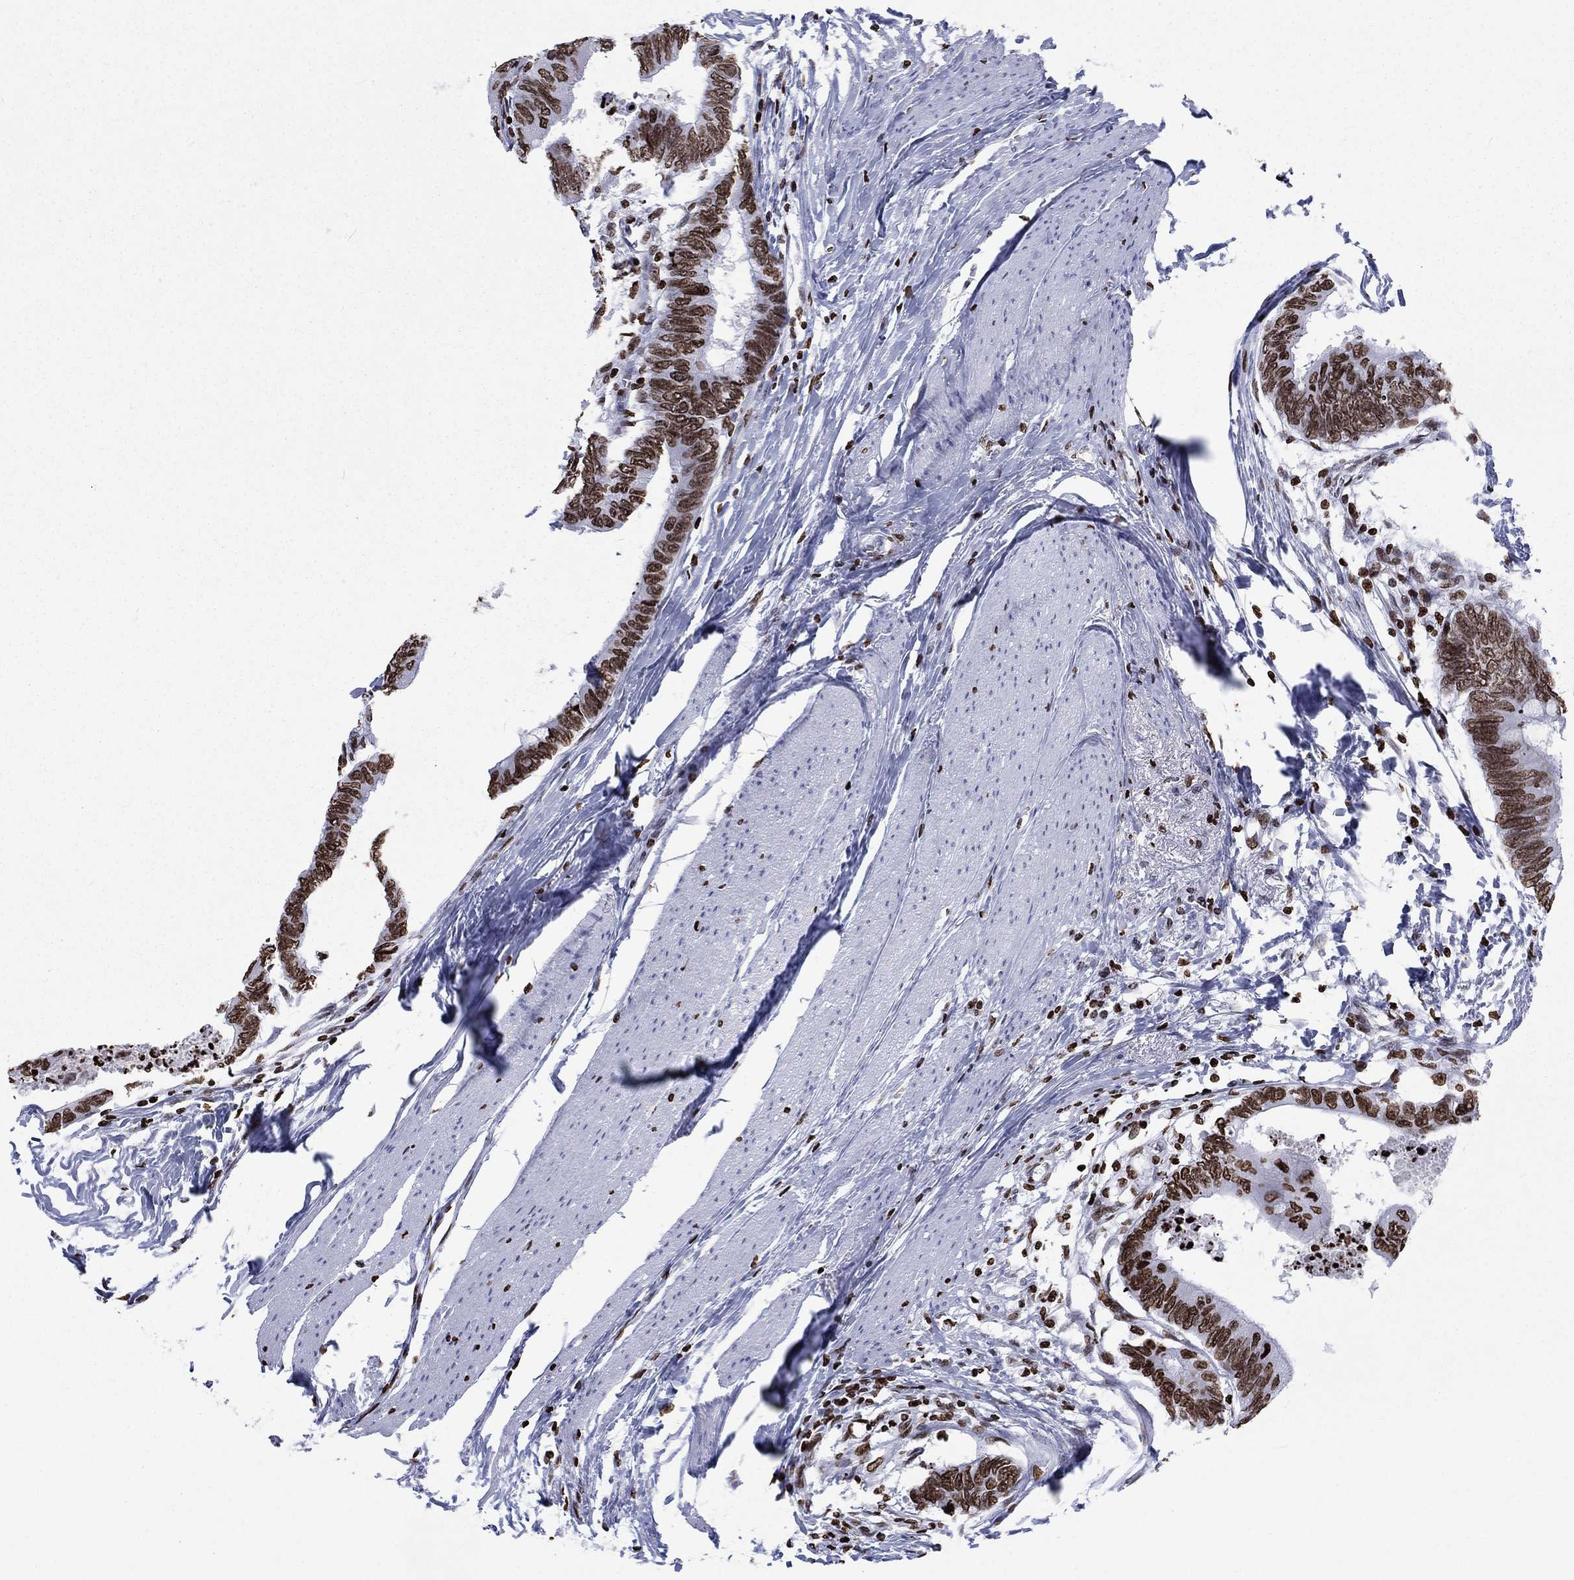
{"staining": {"intensity": "strong", "quantity": ">75%", "location": "nuclear"}, "tissue": "colorectal cancer", "cell_type": "Tumor cells", "image_type": "cancer", "snomed": [{"axis": "morphology", "description": "Normal tissue, NOS"}, {"axis": "morphology", "description": "Adenocarcinoma, NOS"}, {"axis": "topography", "description": "Rectum"}, {"axis": "topography", "description": "Peripheral nerve tissue"}], "caption": "High-magnification brightfield microscopy of colorectal cancer stained with DAB (brown) and counterstained with hematoxylin (blue). tumor cells exhibit strong nuclear expression is appreciated in about>75% of cells.", "gene": "H1-5", "patient": {"sex": "male", "age": 92}}